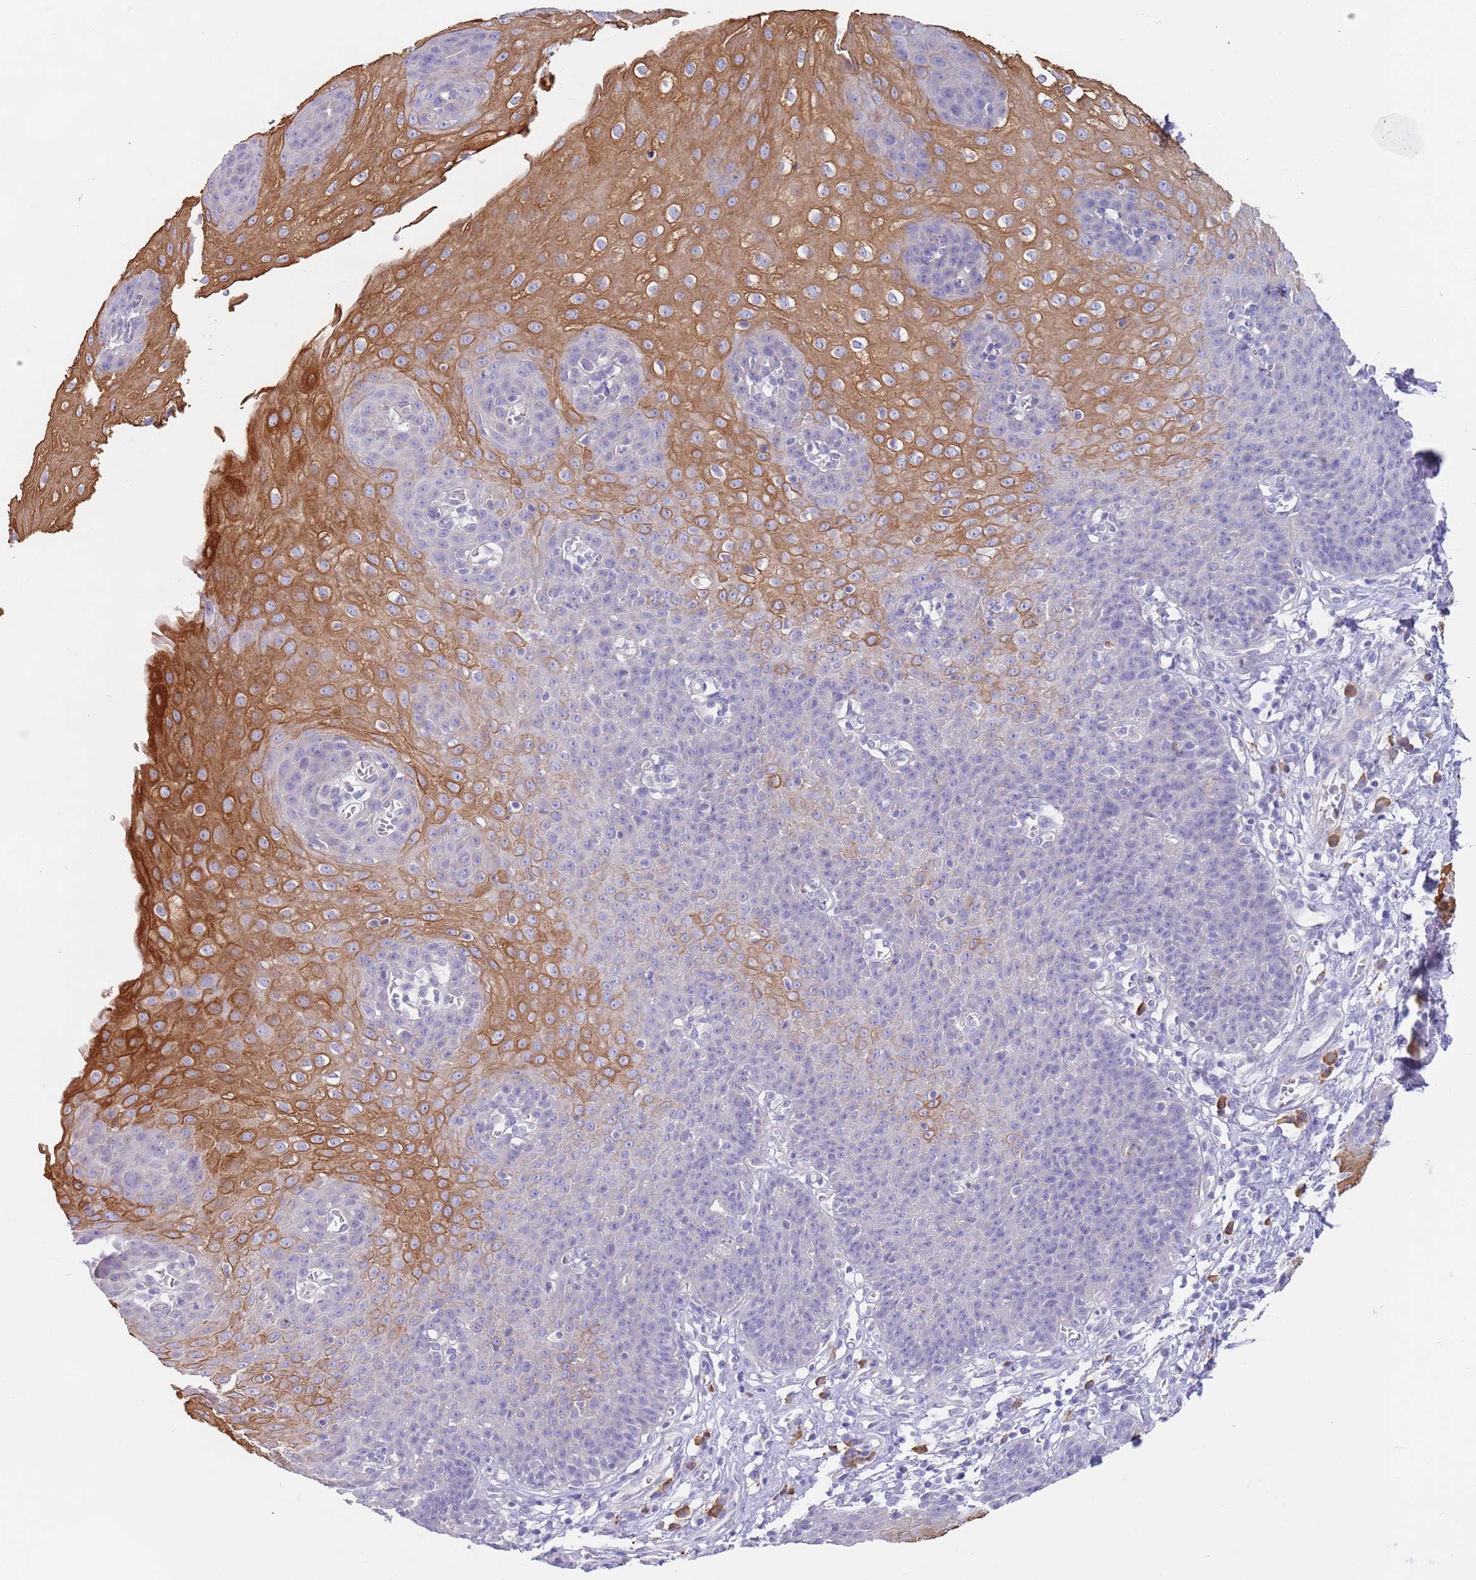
{"staining": {"intensity": "strong", "quantity": "<25%", "location": "cytoplasmic/membranous"}, "tissue": "esophagus", "cell_type": "Squamous epithelial cells", "image_type": "normal", "snomed": [{"axis": "morphology", "description": "Normal tissue, NOS"}, {"axis": "topography", "description": "Esophagus"}], "caption": "Human esophagus stained for a protein (brown) displays strong cytoplasmic/membranous positive staining in about <25% of squamous epithelial cells.", "gene": "CCDC149", "patient": {"sex": "male", "age": 71}}